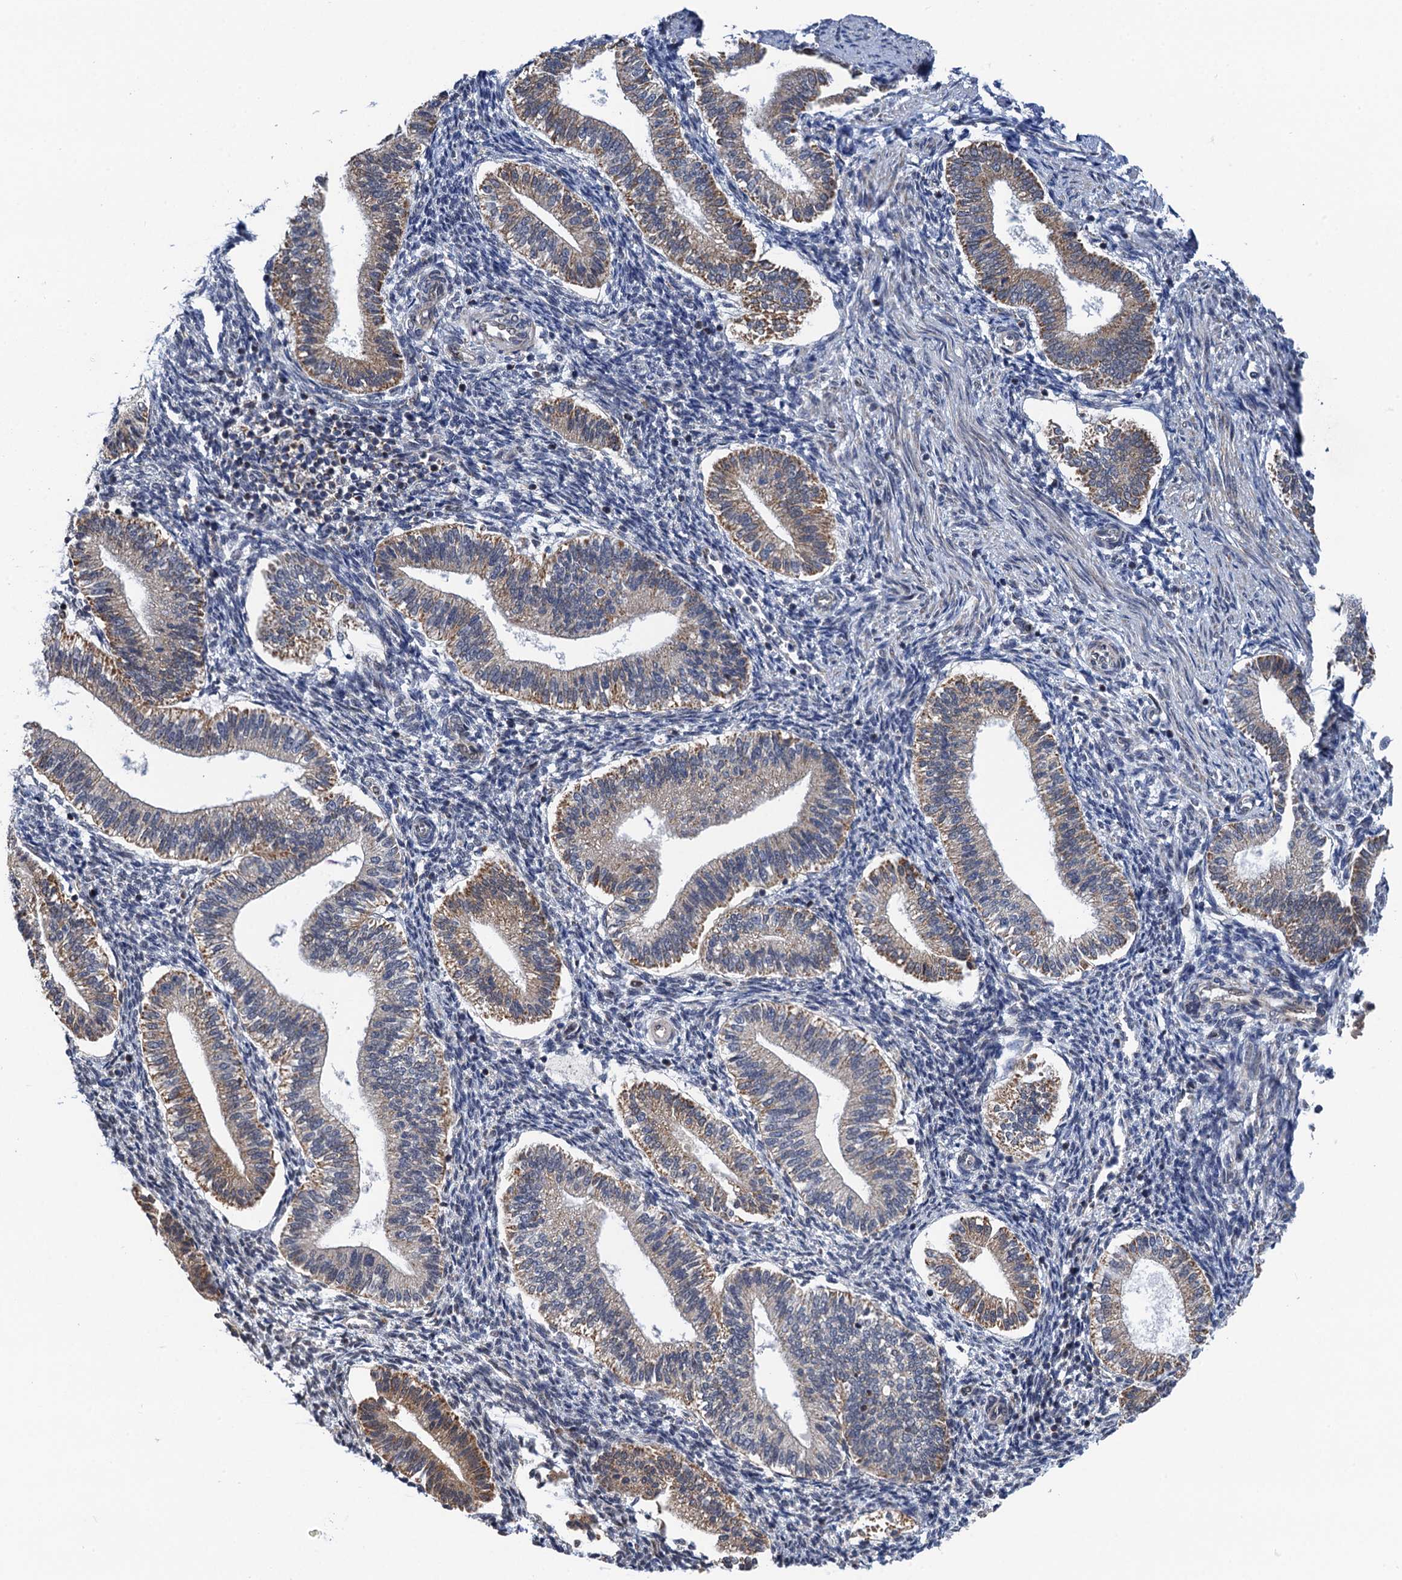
{"staining": {"intensity": "weak", "quantity": "<25%", "location": "cytoplasmic/membranous"}, "tissue": "endometrium", "cell_type": "Cells in endometrial stroma", "image_type": "normal", "snomed": [{"axis": "morphology", "description": "Normal tissue, NOS"}, {"axis": "topography", "description": "Endometrium"}], "caption": "Human endometrium stained for a protein using IHC displays no staining in cells in endometrial stroma.", "gene": "CMPK2", "patient": {"sex": "female", "age": 25}}